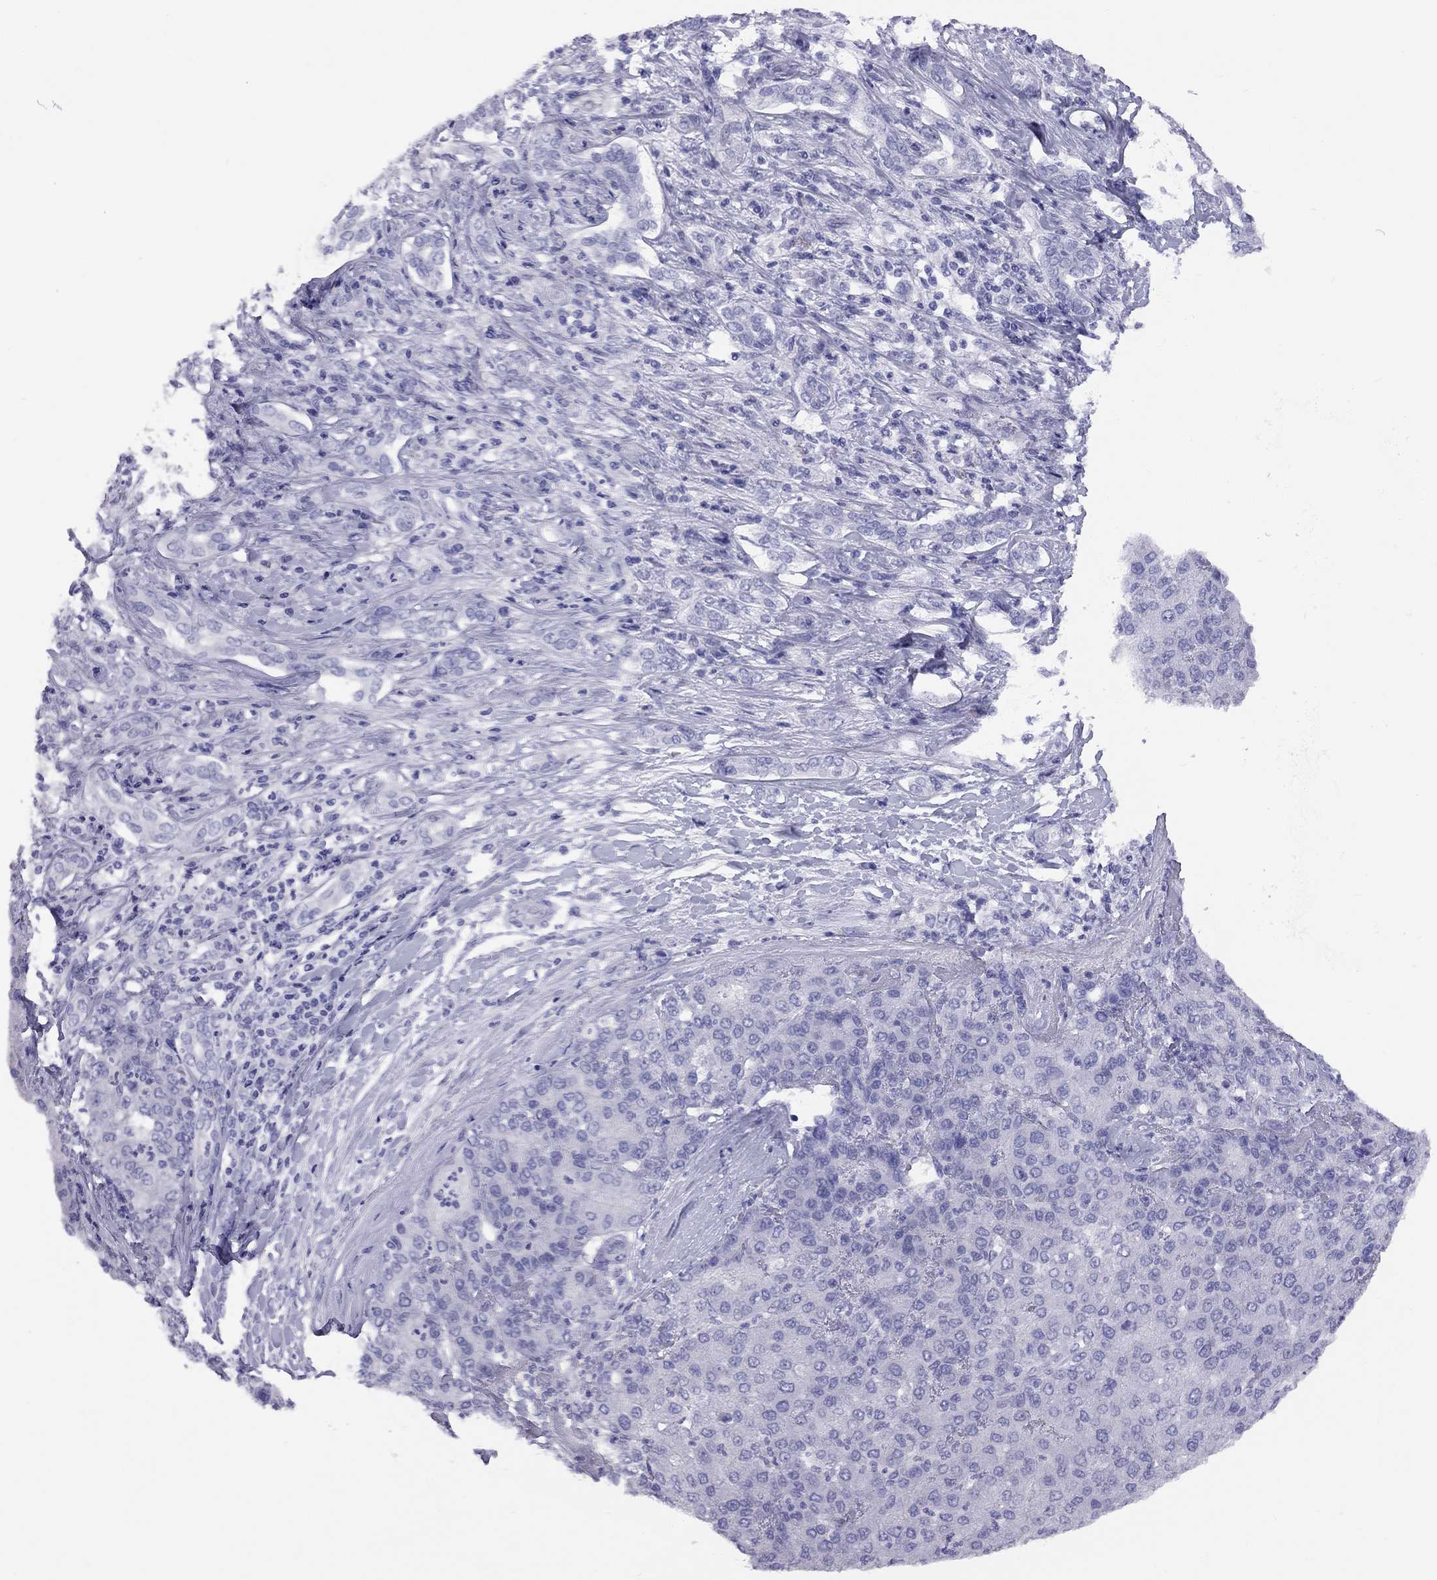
{"staining": {"intensity": "negative", "quantity": "none", "location": "none"}, "tissue": "liver cancer", "cell_type": "Tumor cells", "image_type": "cancer", "snomed": [{"axis": "morphology", "description": "Carcinoma, Hepatocellular, NOS"}, {"axis": "topography", "description": "Liver"}], "caption": "Tumor cells are negative for brown protein staining in liver cancer.", "gene": "FSCN3", "patient": {"sex": "male", "age": 65}}